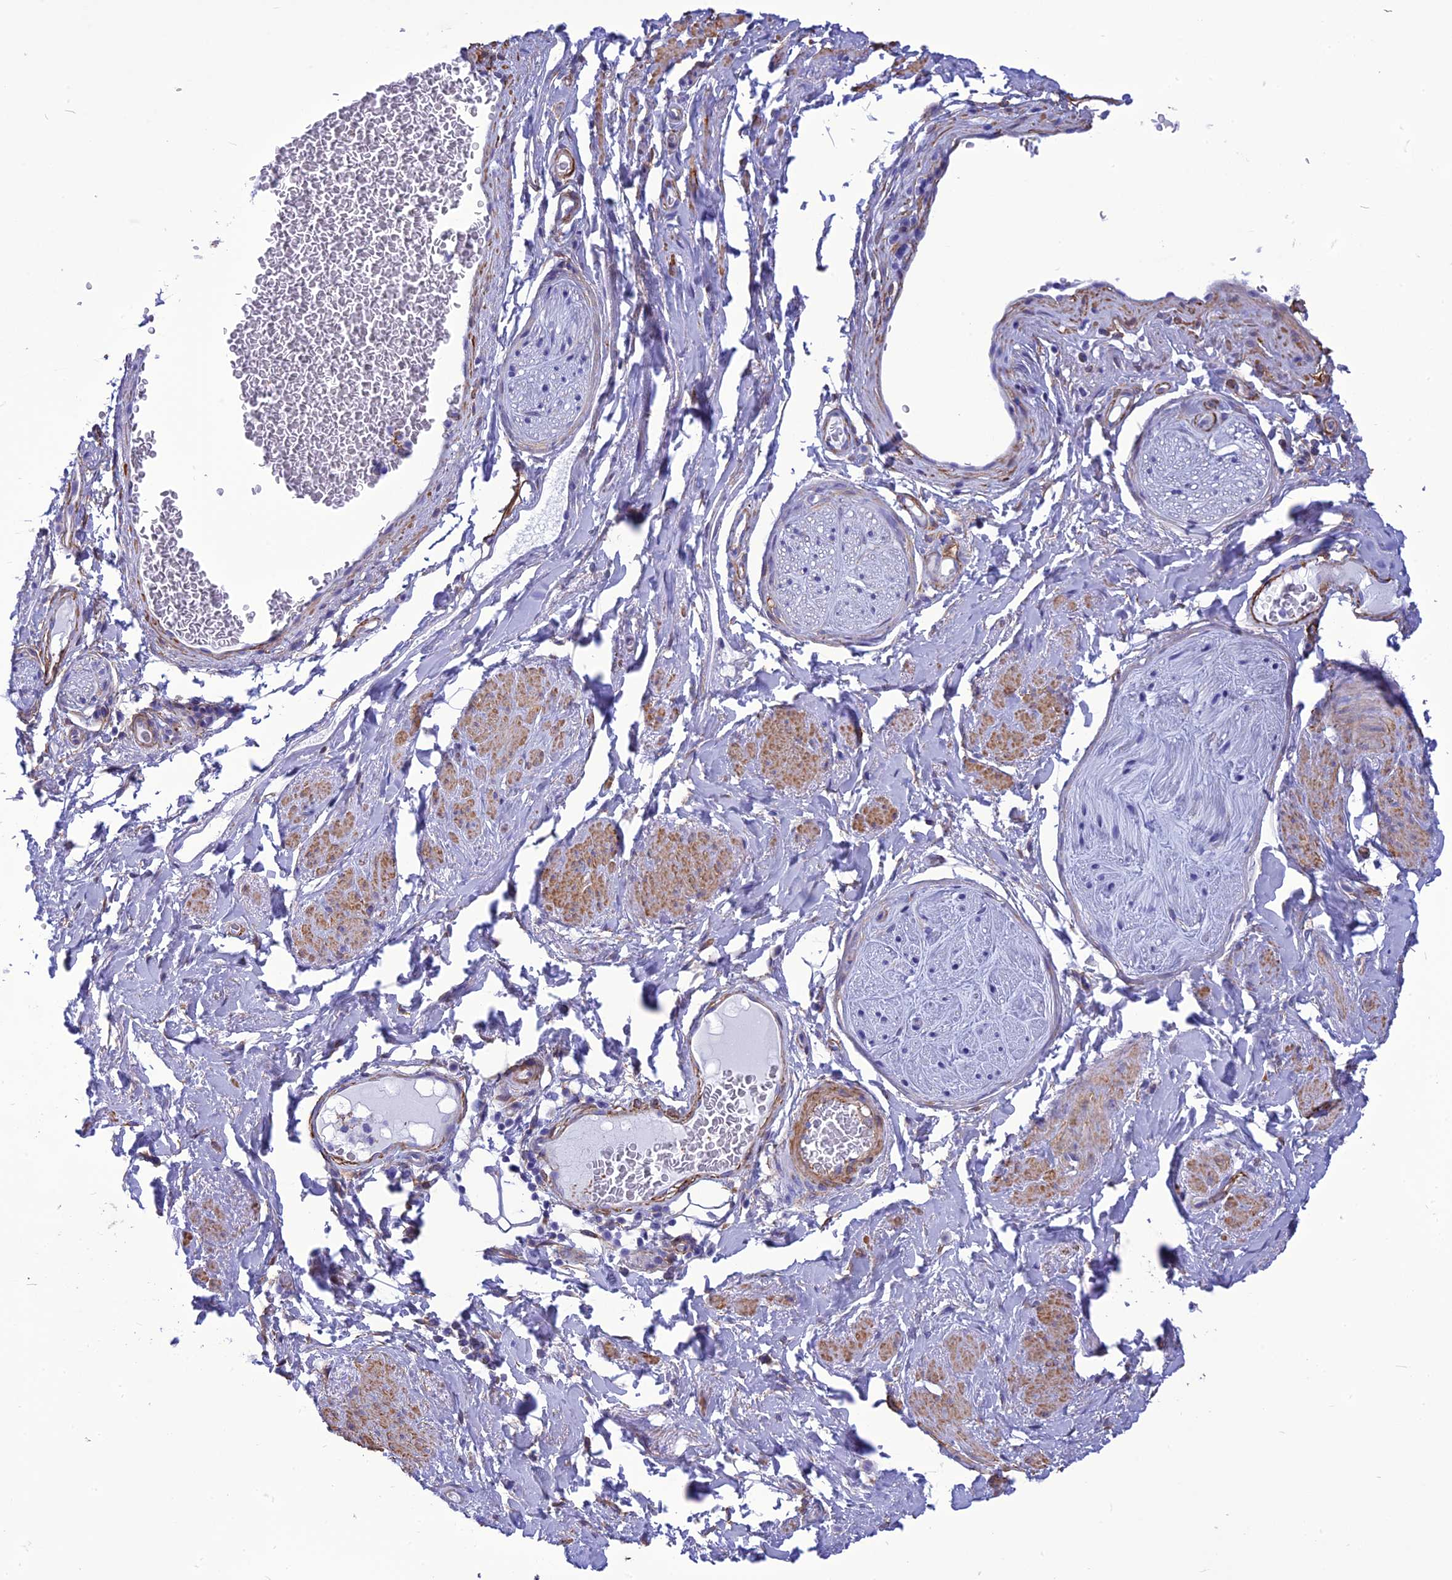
{"staining": {"intensity": "negative", "quantity": "none", "location": "none"}, "tissue": "soft tissue", "cell_type": "Fibroblasts", "image_type": "normal", "snomed": [{"axis": "morphology", "description": "Normal tissue, NOS"}, {"axis": "morphology", "description": "Adenocarcinoma, NOS"}, {"axis": "topography", "description": "Rectum"}, {"axis": "topography", "description": "Vagina"}, {"axis": "topography", "description": "Peripheral nerve tissue"}], "caption": "Immunohistochemistry (IHC) histopathology image of benign human soft tissue stained for a protein (brown), which reveals no expression in fibroblasts. (Stains: DAB (3,3'-diaminobenzidine) immunohistochemistry (IHC) with hematoxylin counter stain, Microscopy: brightfield microscopy at high magnification).", "gene": "NKD1", "patient": {"sex": "female", "age": 71}}